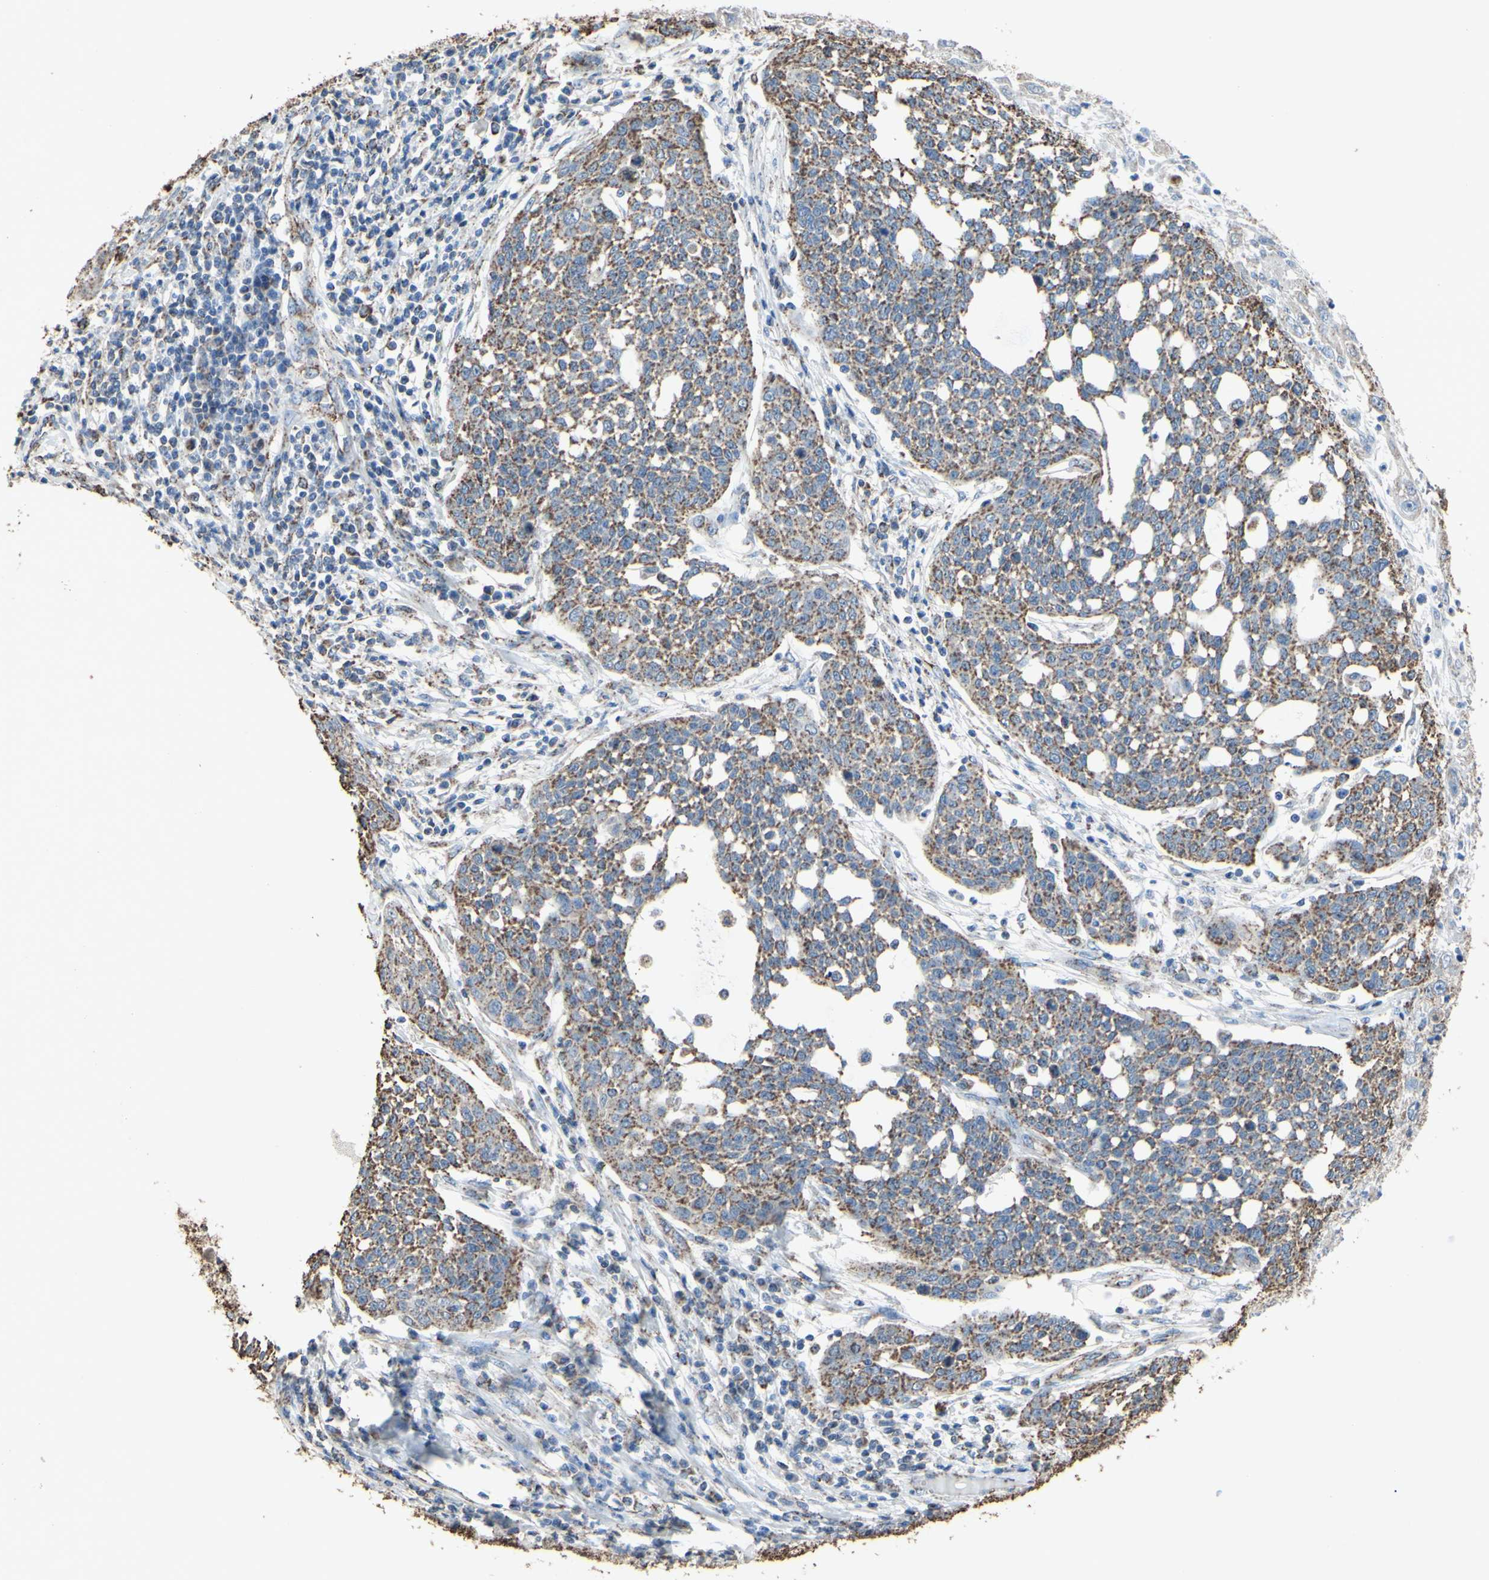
{"staining": {"intensity": "moderate", "quantity": "25%-75%", "location": "cytoplasmic/membranous"}, "tissue": "cervical cancer", "cell_type": "Tumor cells", "image_type": "cancer", "snomed": [{"axis": "morphology", "description": "Squamous cell carcinoma, NOS"}, {"axis": "topography", "description": "Cervix"}], "caption": "Protein analysis of cervical squamous cell carcinoma tissue displays moderate cytoplasmic/membranous positivity in approximately 25%-75% of tumor cells.", "gene": "CMKLR2", "patient": {"sex": "female", "age": 34}}